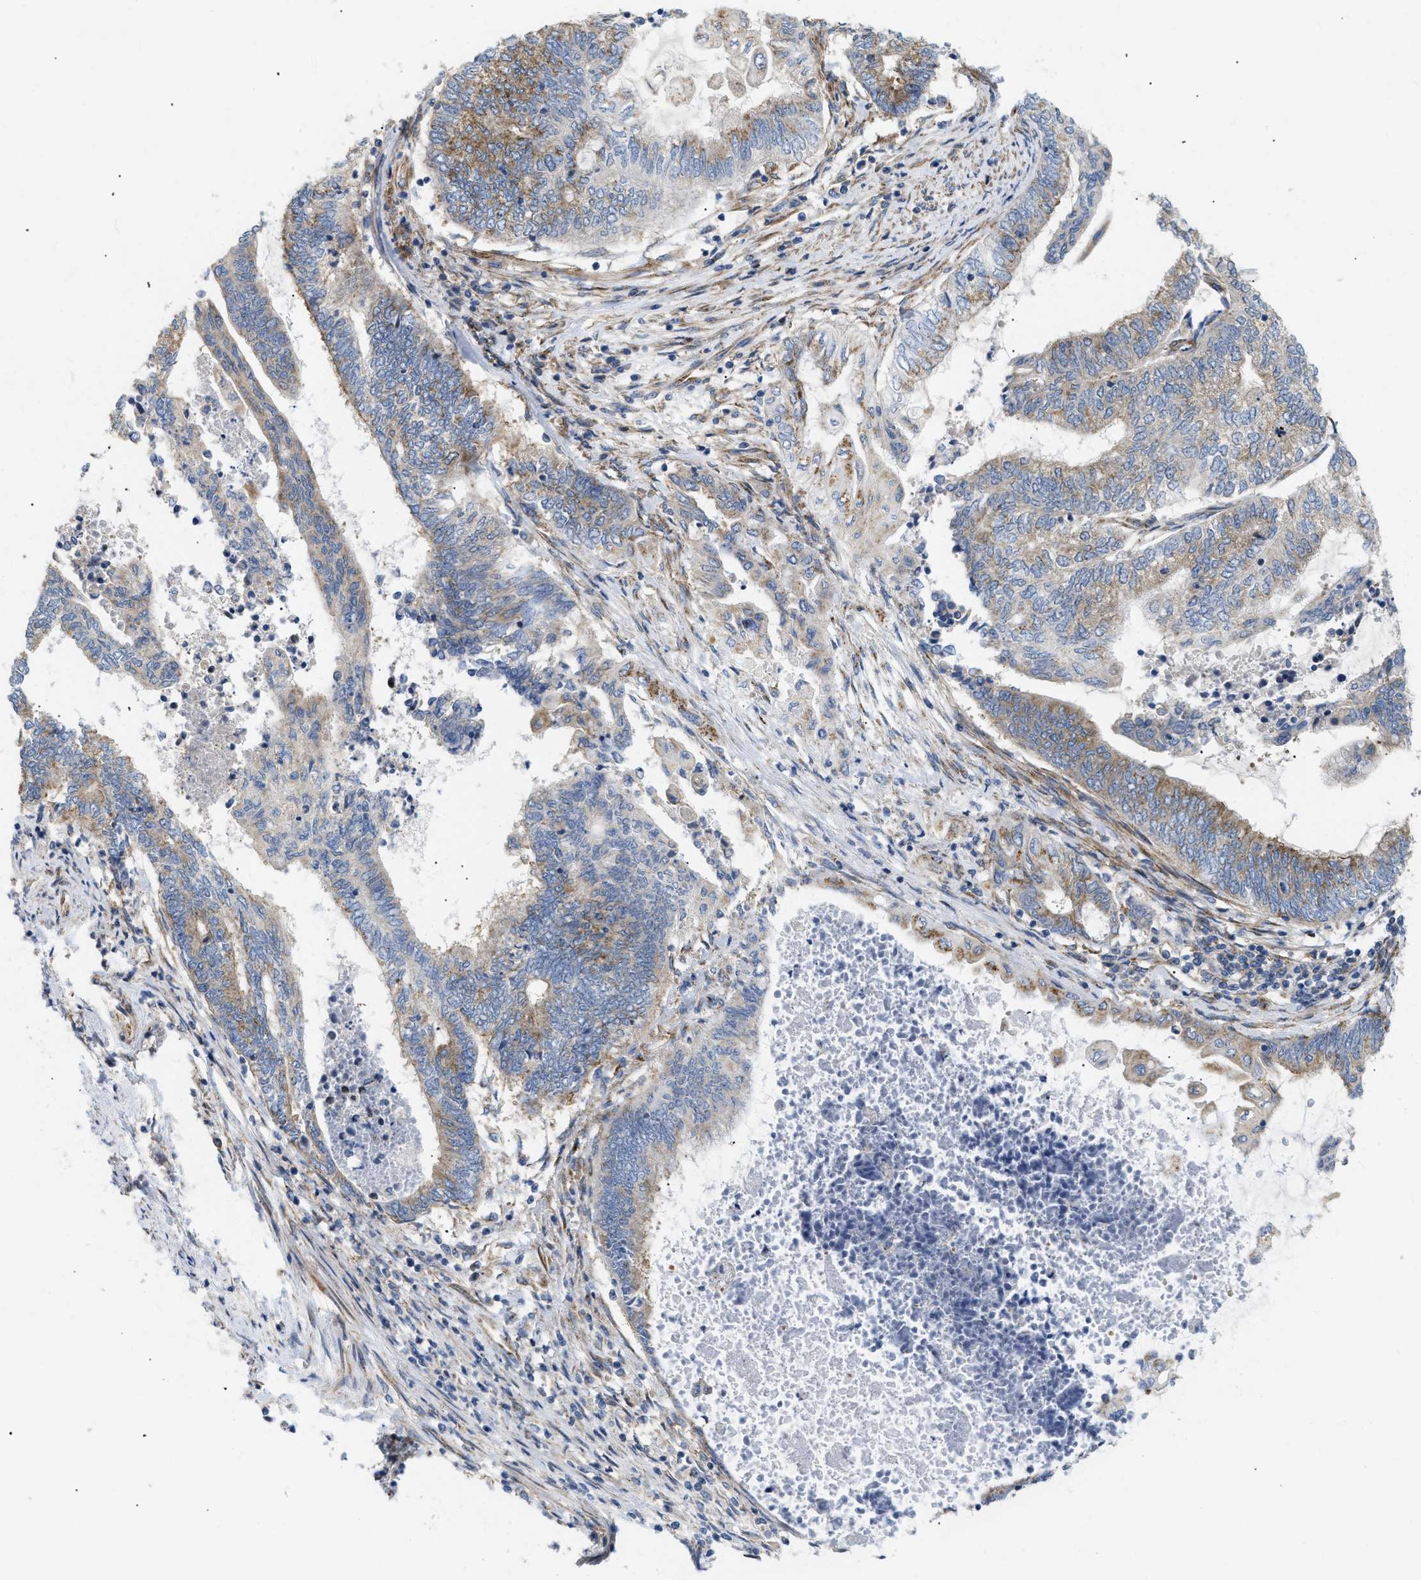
{"staining": {"intensity": "moderate", "quantity": ">75%", "location": "cytoplasmic/membranous"}, "tissue": "endometrial cancer", "cell_type": "Tumor cells", "image_type": "cancer", "snomed": [{"axis": "morphology", "description": "Adenocarcinoma, NOS"}, {"axis": "topography", "description": "Uterus"}, {"axis": "topography", "description": "Endometrium"}], "caption": "An IHC photomicrograph of neoplastic tissue is shown. Protein staining in brown highlights moderate cytoplasmic/membranous positivity in endometrial cancer (adenocarcinoma) within tumor cells.", "gene": "DCTN4", "patient": {"sex": "female", "age": 70}}